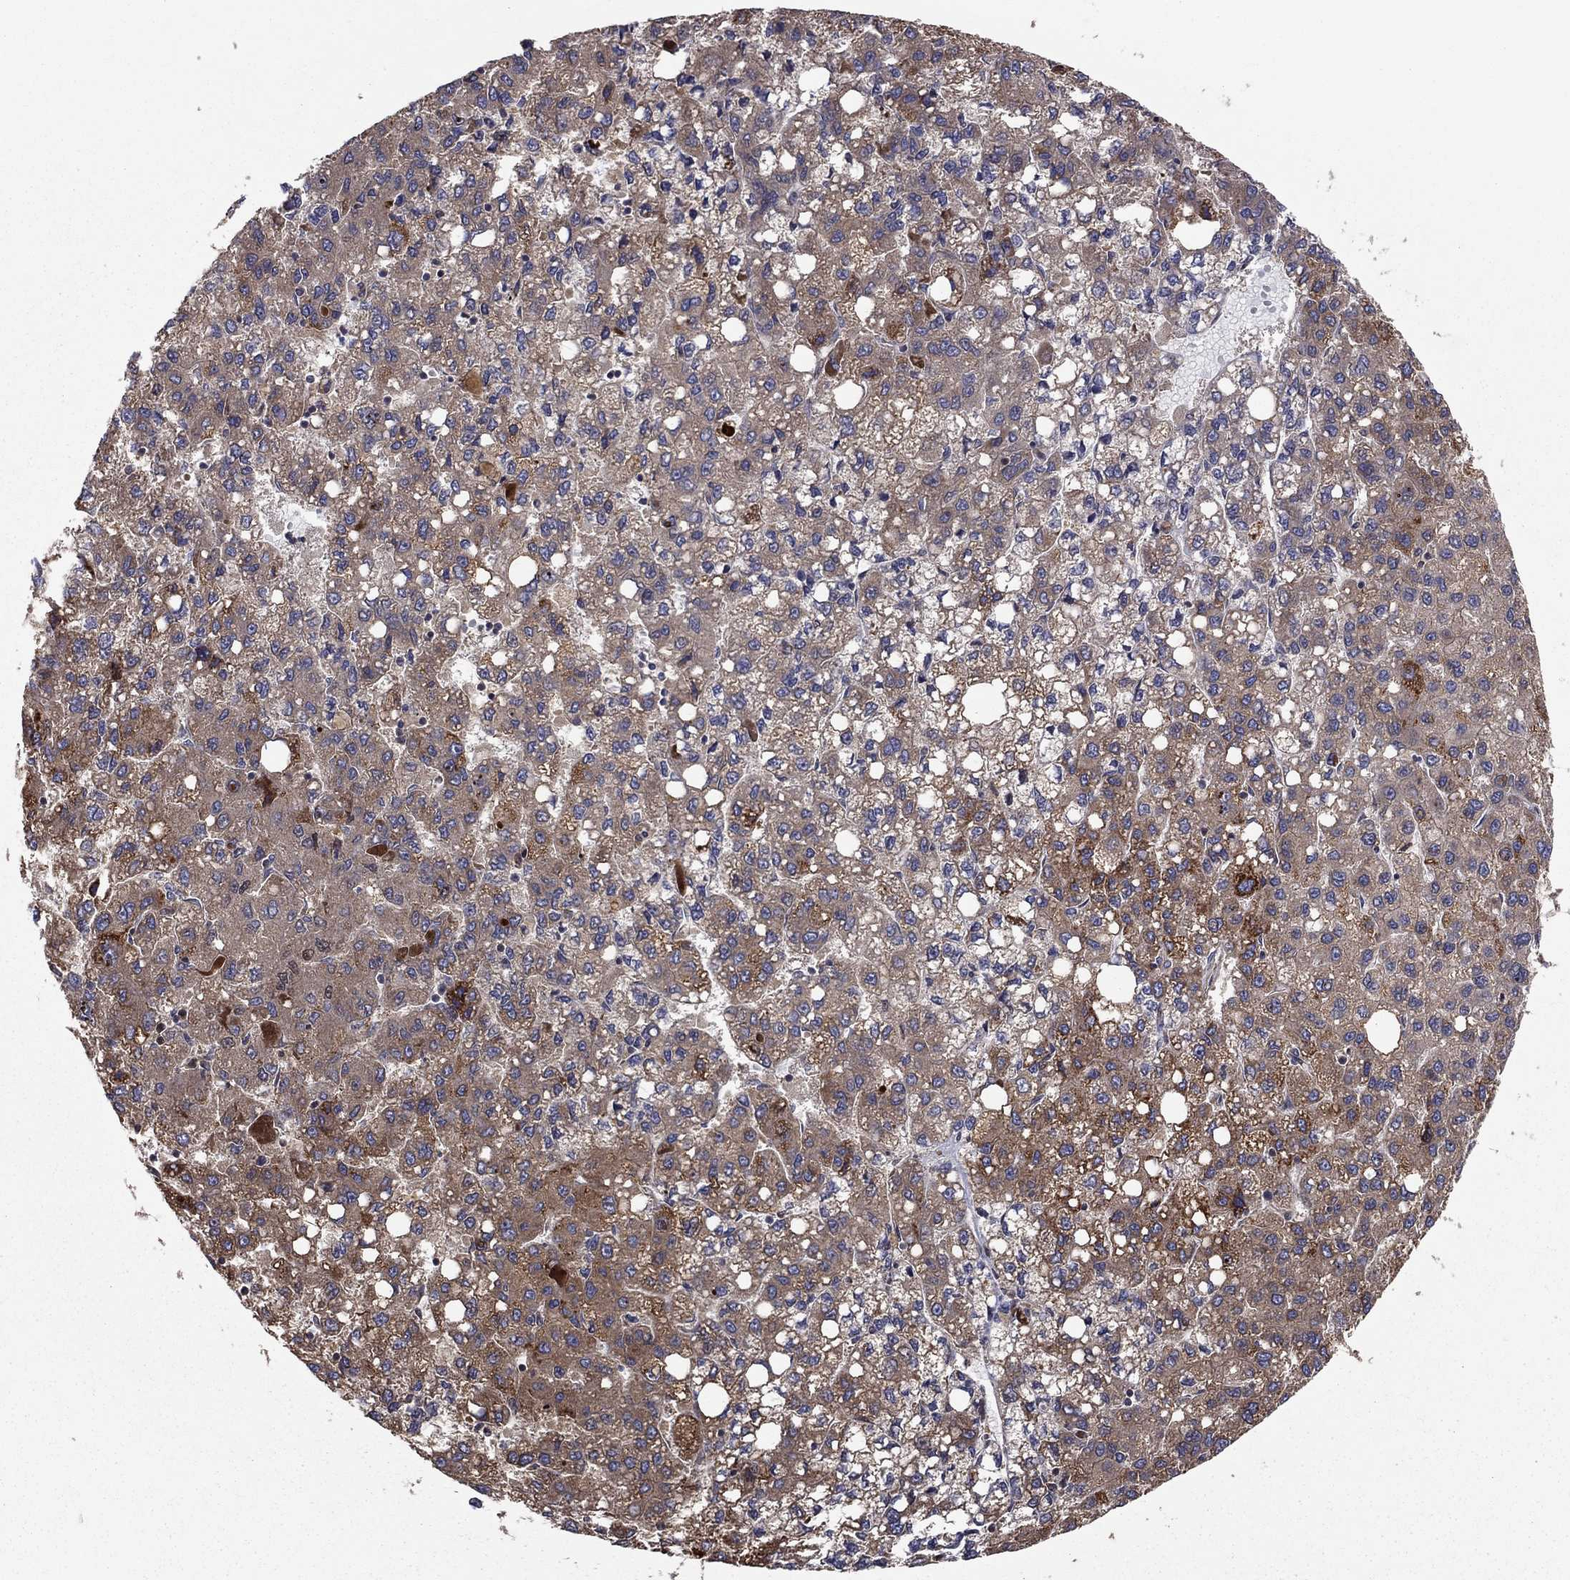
{"staining": {"intensity": "moderate", "quantity": "25%-75%", "location": "cytoplasmic/membranous"}, "tissue": "liver cancer", "cell_type": "Tumor cells", "image_type": "cancer", "snomed": [{"axis": "morphology", "description": "Carcinoma, Hepatocellular, NOS"}, {"axis": "topography", "description": "Liver"}], "caption": "Immunohistochemical staining of liver cancer displays moderate cytoplasmic/membranous protein staining in approximately 25%-75% of tumor cells. The staining is performed using DAB (3,3'-diaminobenzidine) brown chromogen to label protein expression. The nuclei are counter-stained blue using hematoxylin.", "gene": "BABAM2", "patient": {"sex": "female", "age": 82}}